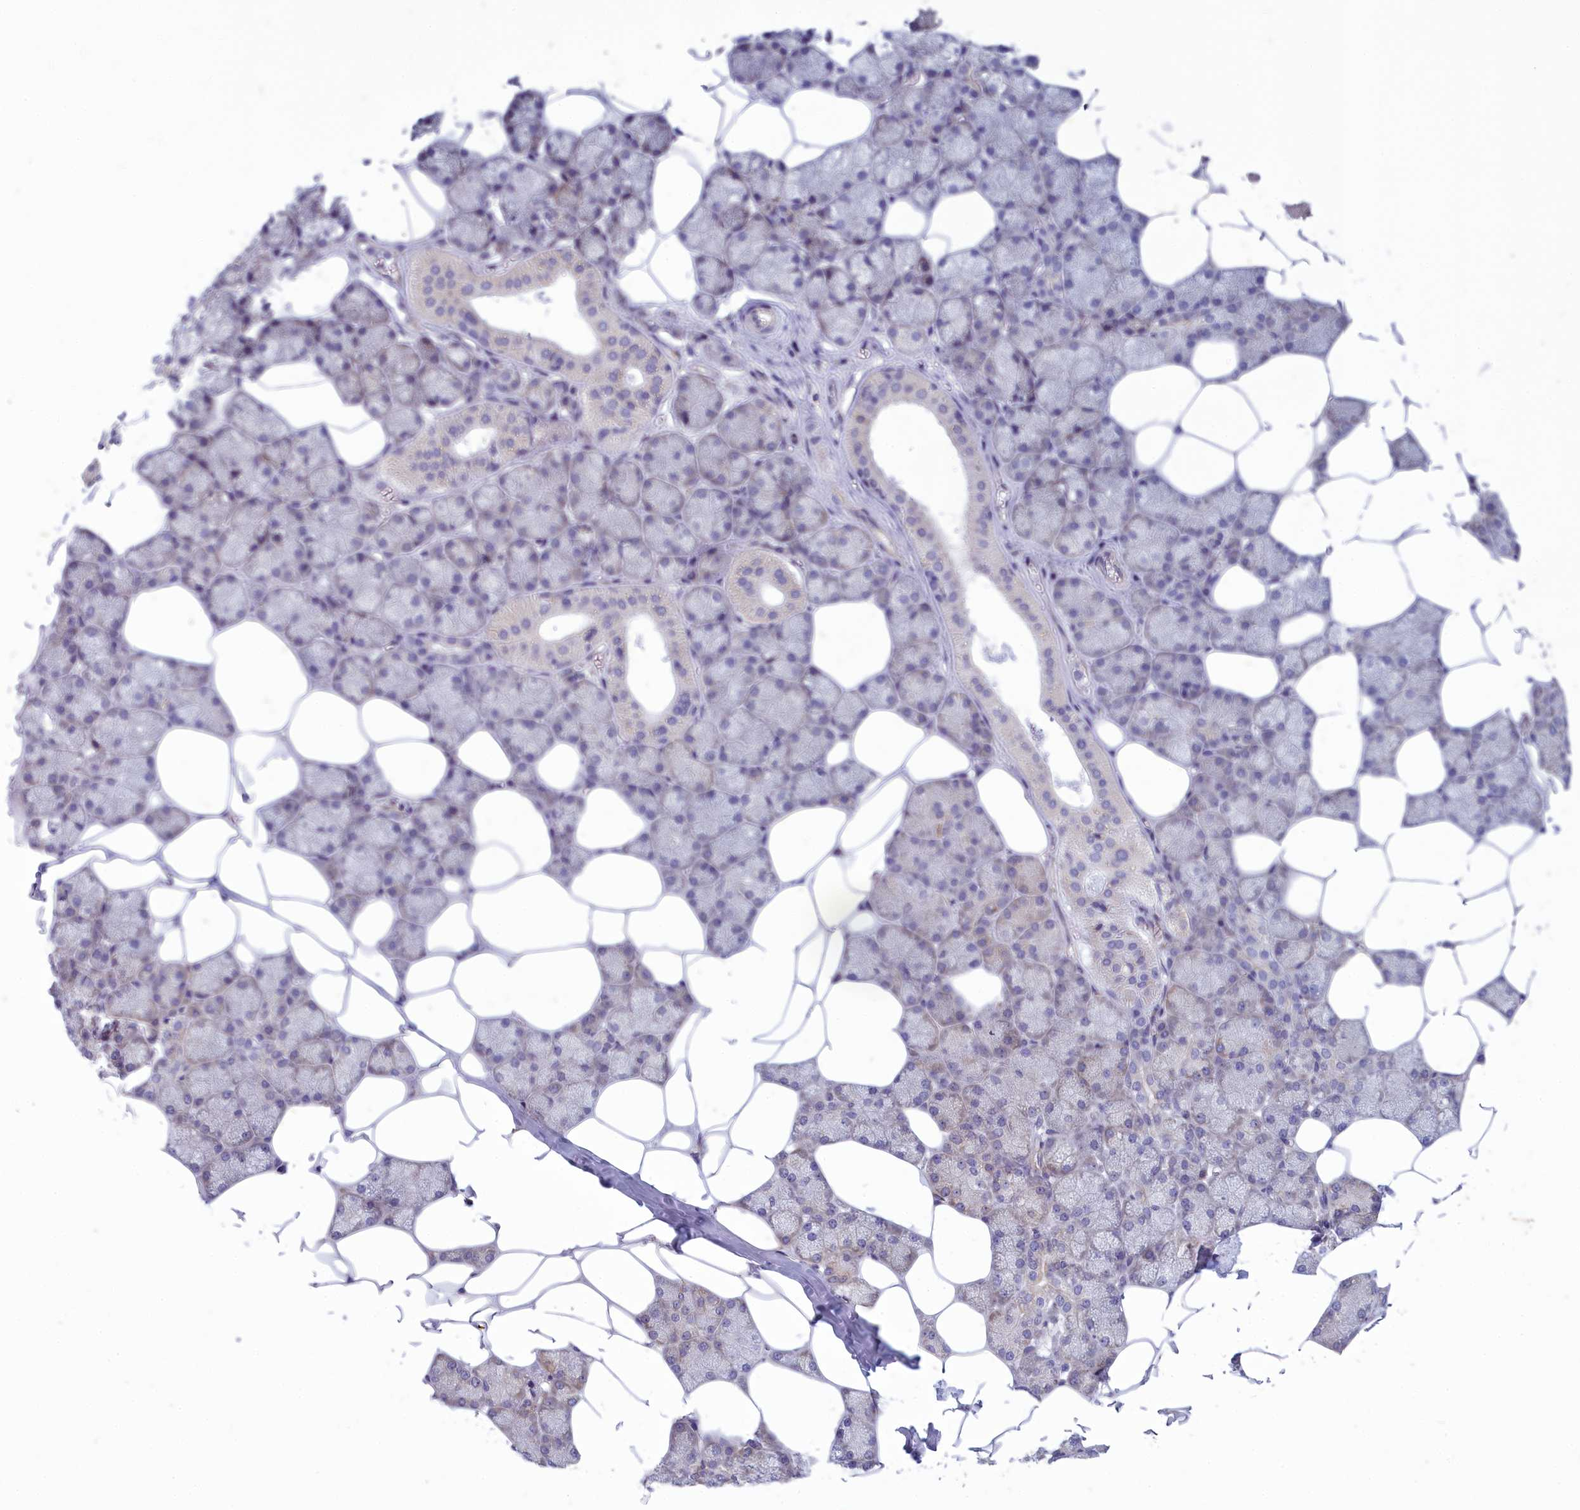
{"staining": {"intensity": "weak", "quantity": "<25%", "location": "cytoplasmic/membranous"}, "tissue": "salivary gland", "cell_type": "Glandular cells", "image_type": "normal", "snomed": [{"axis": "morphology", "description": "Normal tissue, NOS"}, {"axis": "topography", "description": "Salivary gland"}], "caption": "IHC micrograph of normal human salivary gland stained for a protein (brown), which displays no positivity in glandular cells.", "gene": "CENATAC", "patient": {"sex": "male", "age": 62}}